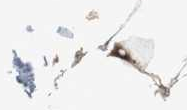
{"staining": {"intensity": "moderate", "quantity": ">75%", "location": "cytoplasmic/membranous"}, "tissue": "adipose tissue", "cell_type": "Adipocytes", "image_type": "normal", "snomed": [{"axis": "morphology", "description": "Normal tissue, NOS"}, {"axis": "topography", "description": "Breast"}, {"axis": "topography", "description": "Adipose tissue"}], "caption": "Moderate cytoplasmic/membranous expression is identified in approximately >75% of adipocytes in unremarkable adipose tissue.", "gene": "EXTL2", "patient": {"sex": "female", "age": 25}}